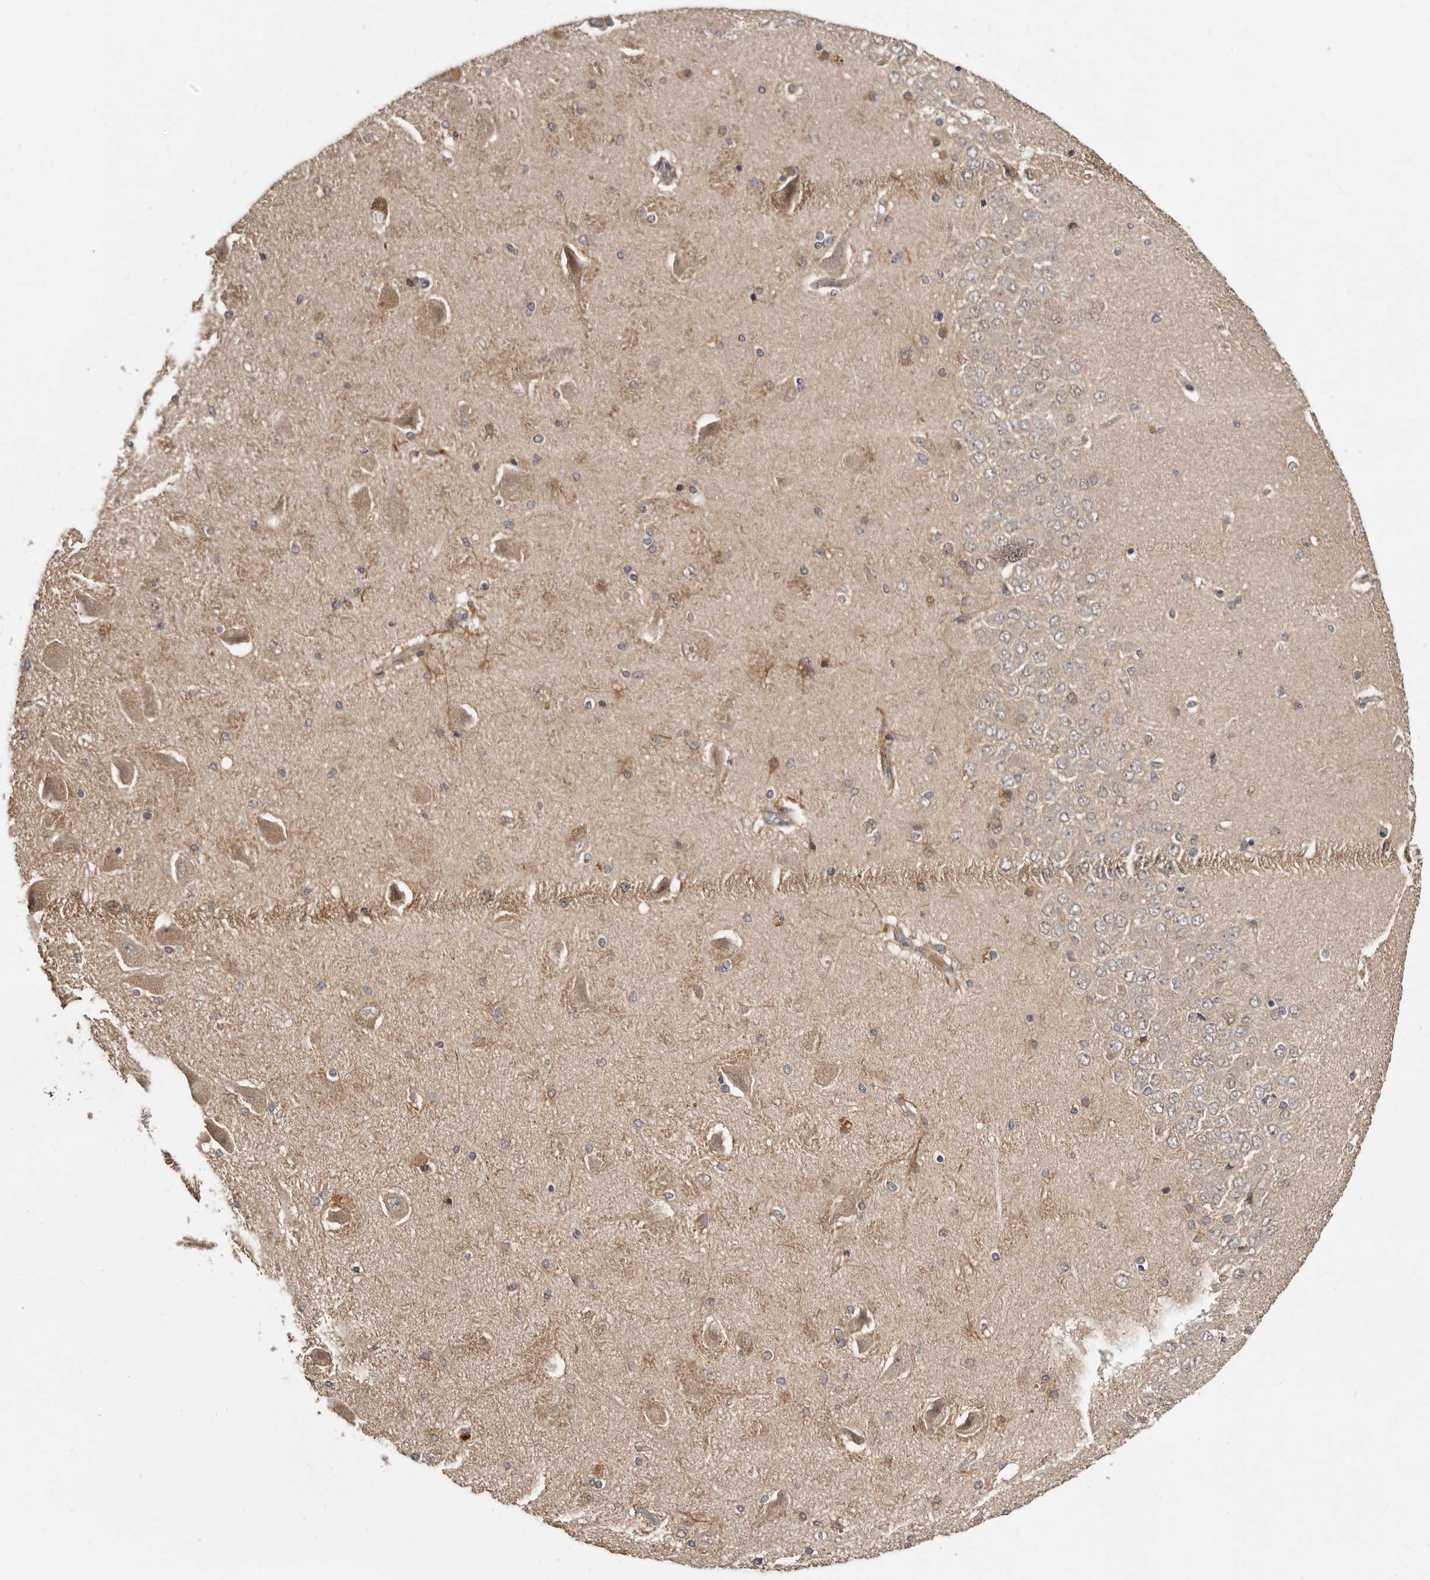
{"staining": {"intensity": "weak", "quantity": "<25%", "location": "cytoplasmic/membranous"}, "tissue": "hippocampus", "cell_type": "Glial cells", "image_type": "normal", "snomed": [{"axis": "morphology", "description": "Normal tissue, NOS"}, {"axis": "topography", "description": "Hippocampus"}], "caption": "High magnification brightfield microscopy of normal hippocampus stained with DAB (brown) and counterstained with hematoxylin (blue): glial cells show no significant positivity.", "gene": "INAVA", "patient": {"sex": "female", "age": 54}}